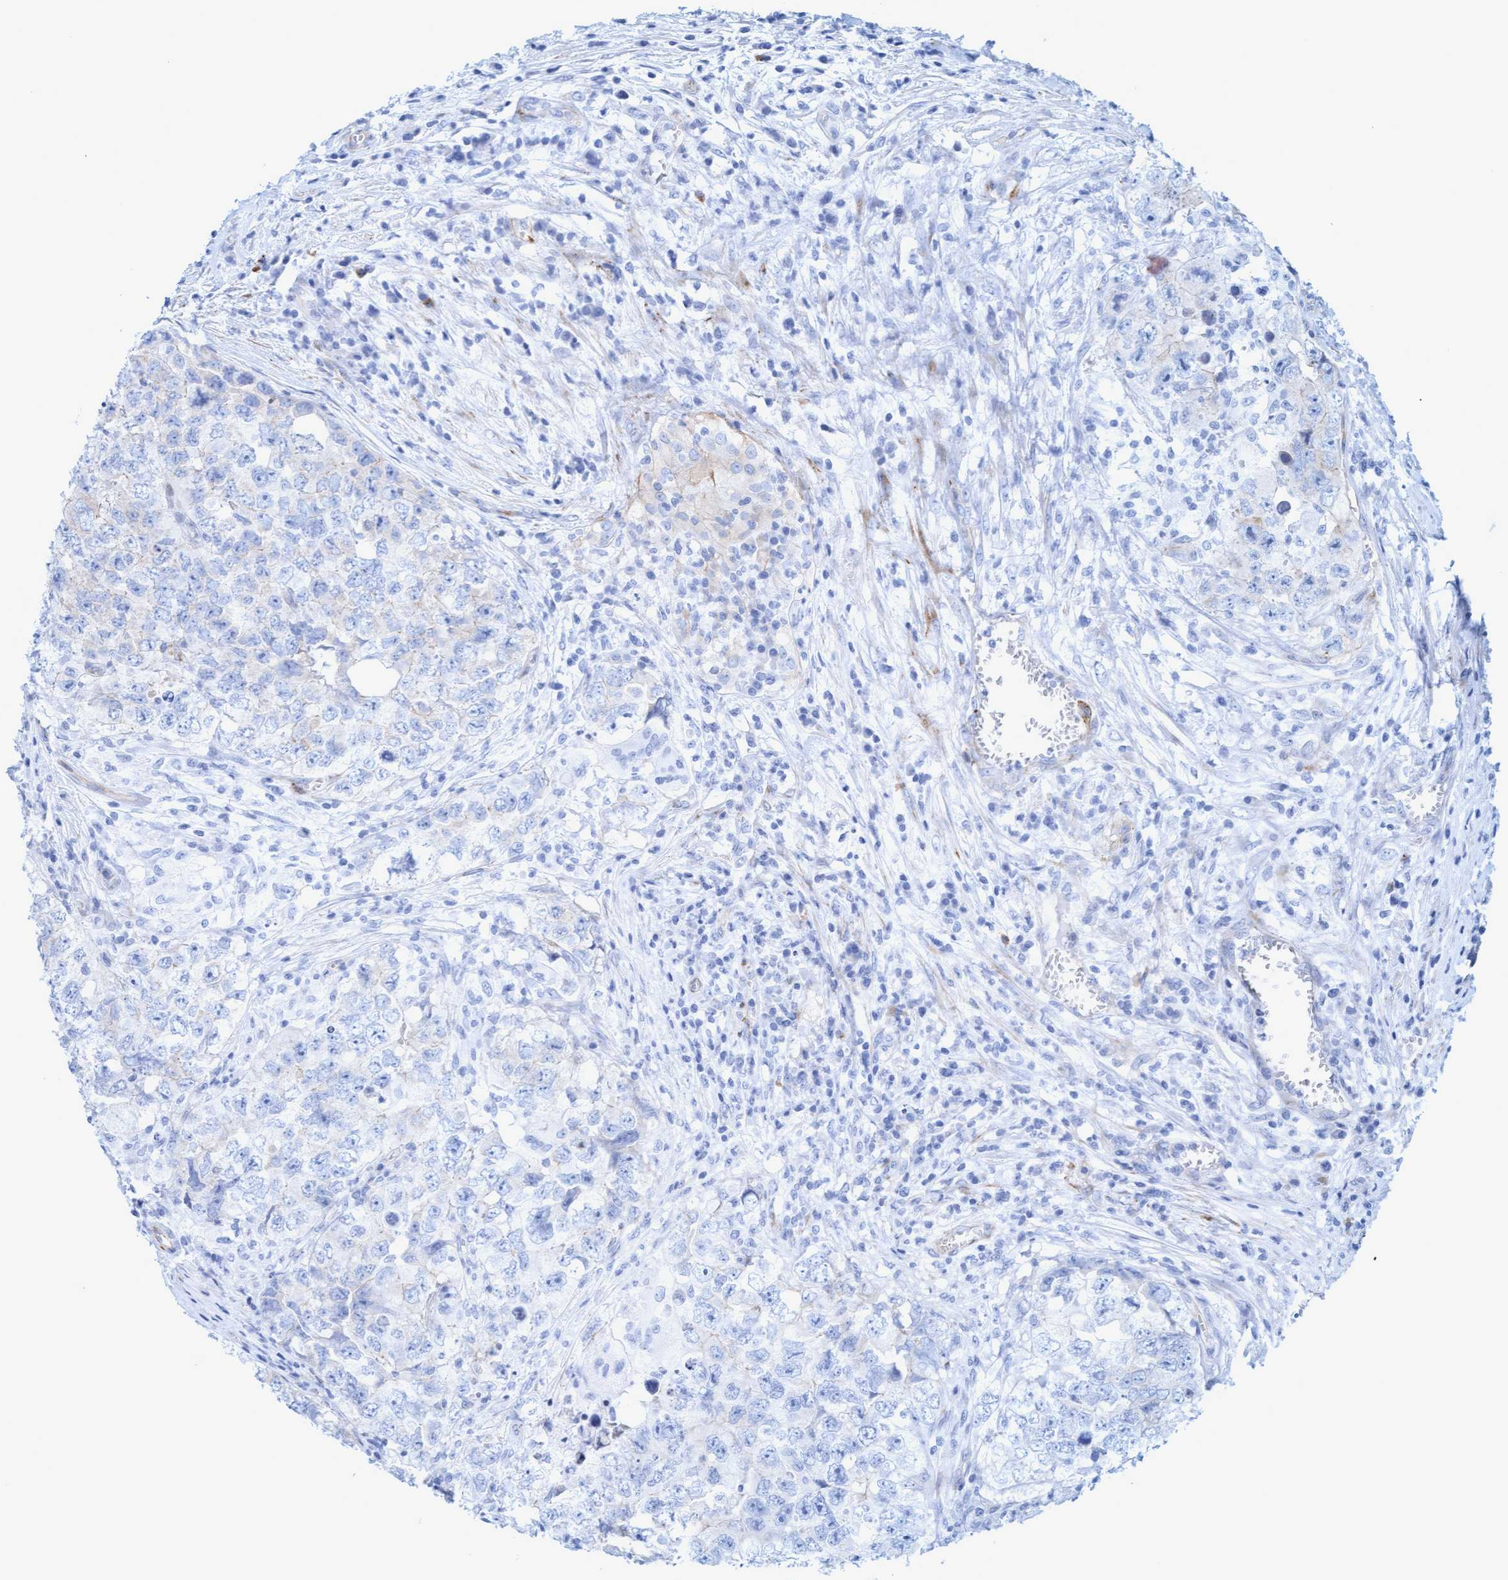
{"staining": {"intensity": "negative", "quantity": "none", "location": "none"}, "tissue": "testis cancer", "cell_type": "Tumor cells", "image_type": "cancer", "snomed": [{"axis": "morphology", "description": "Seminoma, NOS"}, {"axis": "morphology", "description": "Carcinoma, Embryonal, NOS"}, {"axis": "topography", "description": "Testis"}], "caption": "There is no significant positivity in tumor cells of testis cancer.", "gene": "MTFR1", "patient": {"sex": "male", "age": 43}}